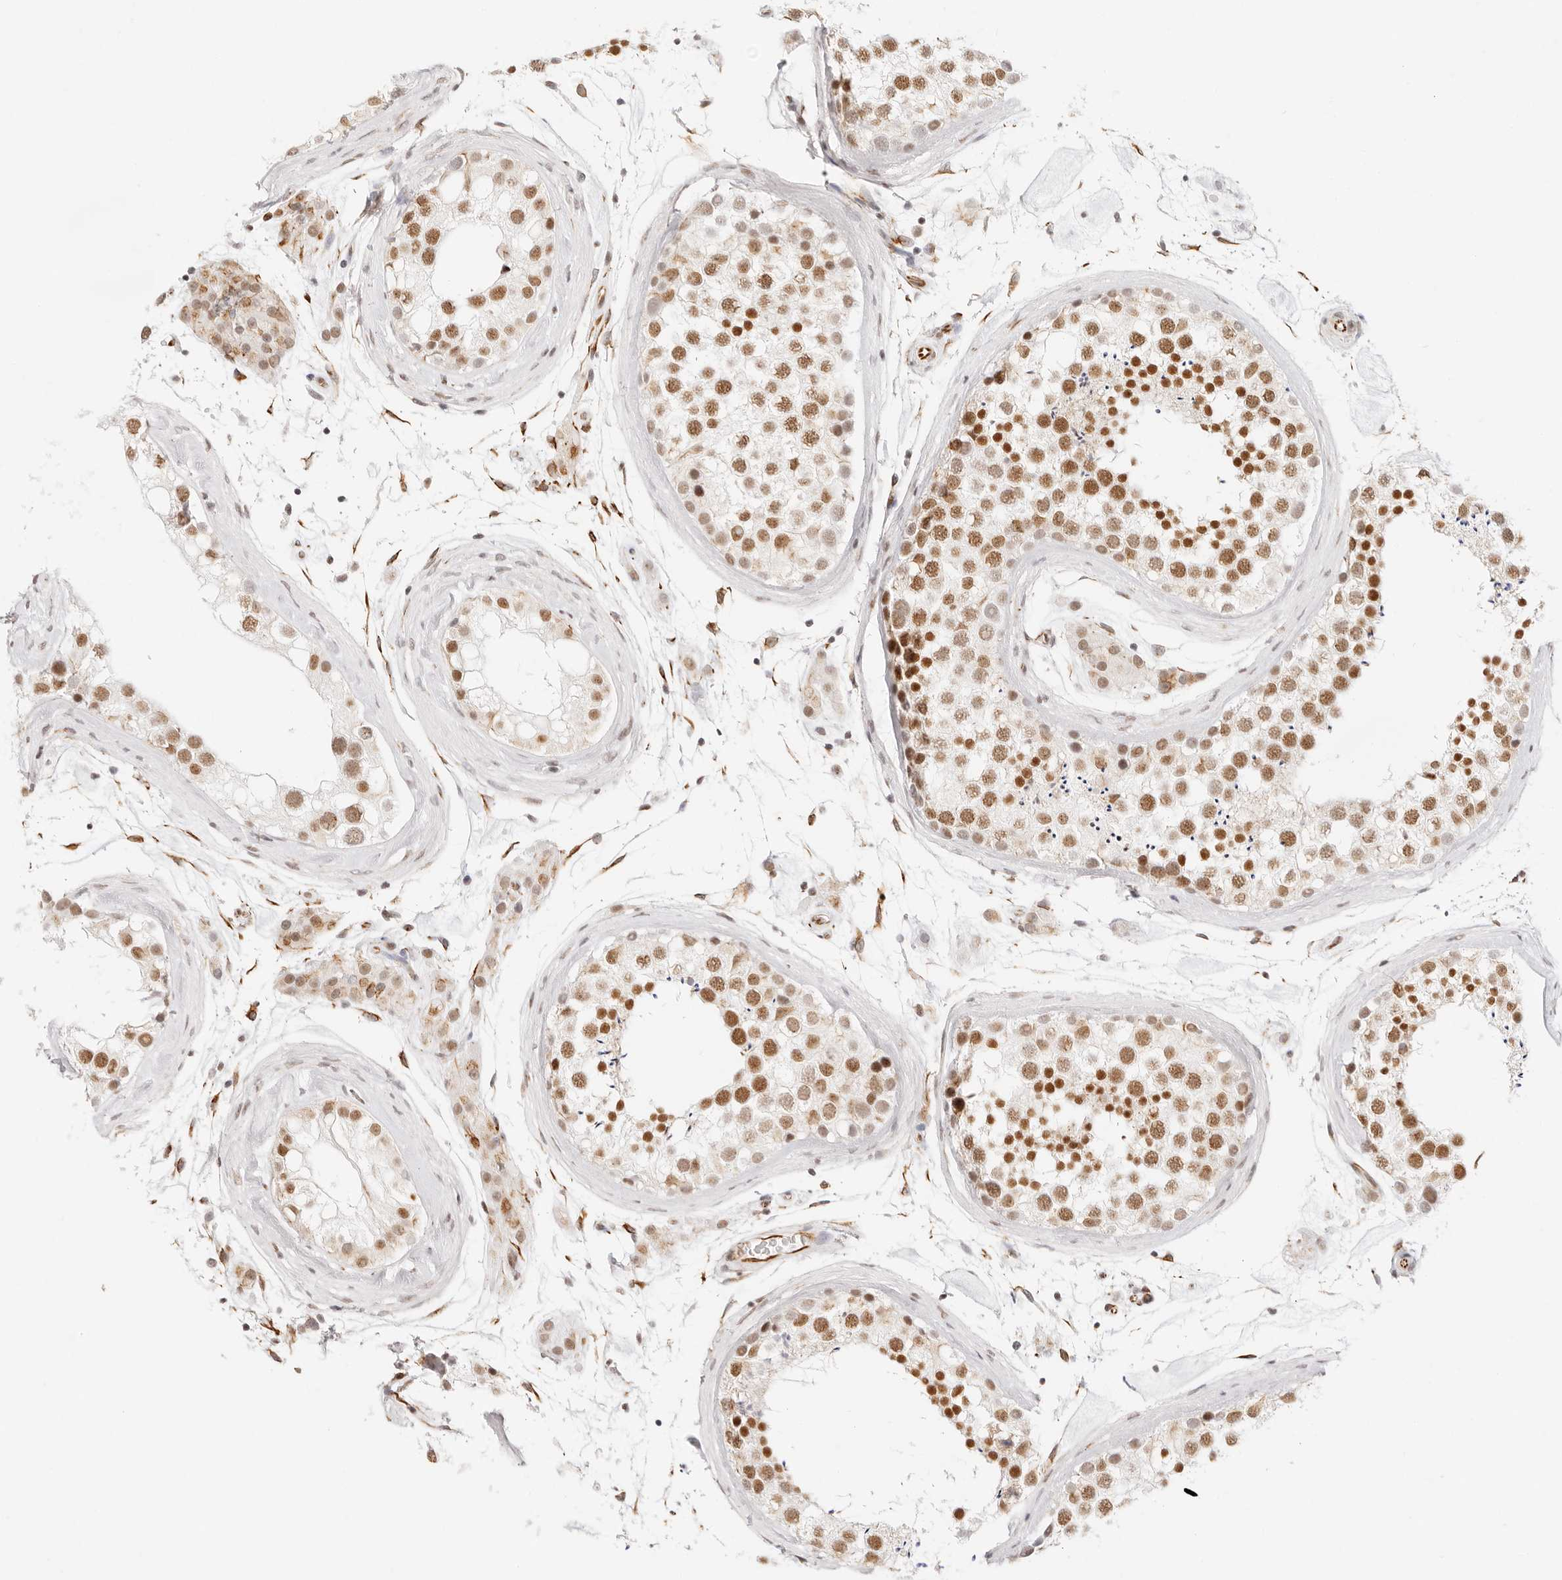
{"staining": {"intensity": "strong", "quantity": "25%-75%", "location": "nuclear"}, "tissue": "testis", "cell_type": "Cells in seminiferous ducts", "image_type": "normal", "snomed": [{"axis": "morphology", "description": "Normal tissue, NOS"}, {"axis": "topography", "description": "Testis"}], "caption": "About 25%-75% of cells in seminiferous ducts in normal testis reveal strong nuclear protein staining as visualized by brown immunohistochemical staining.", "gene": "ZC3H11A", "patient": {"sex": "male", "age": 46}}